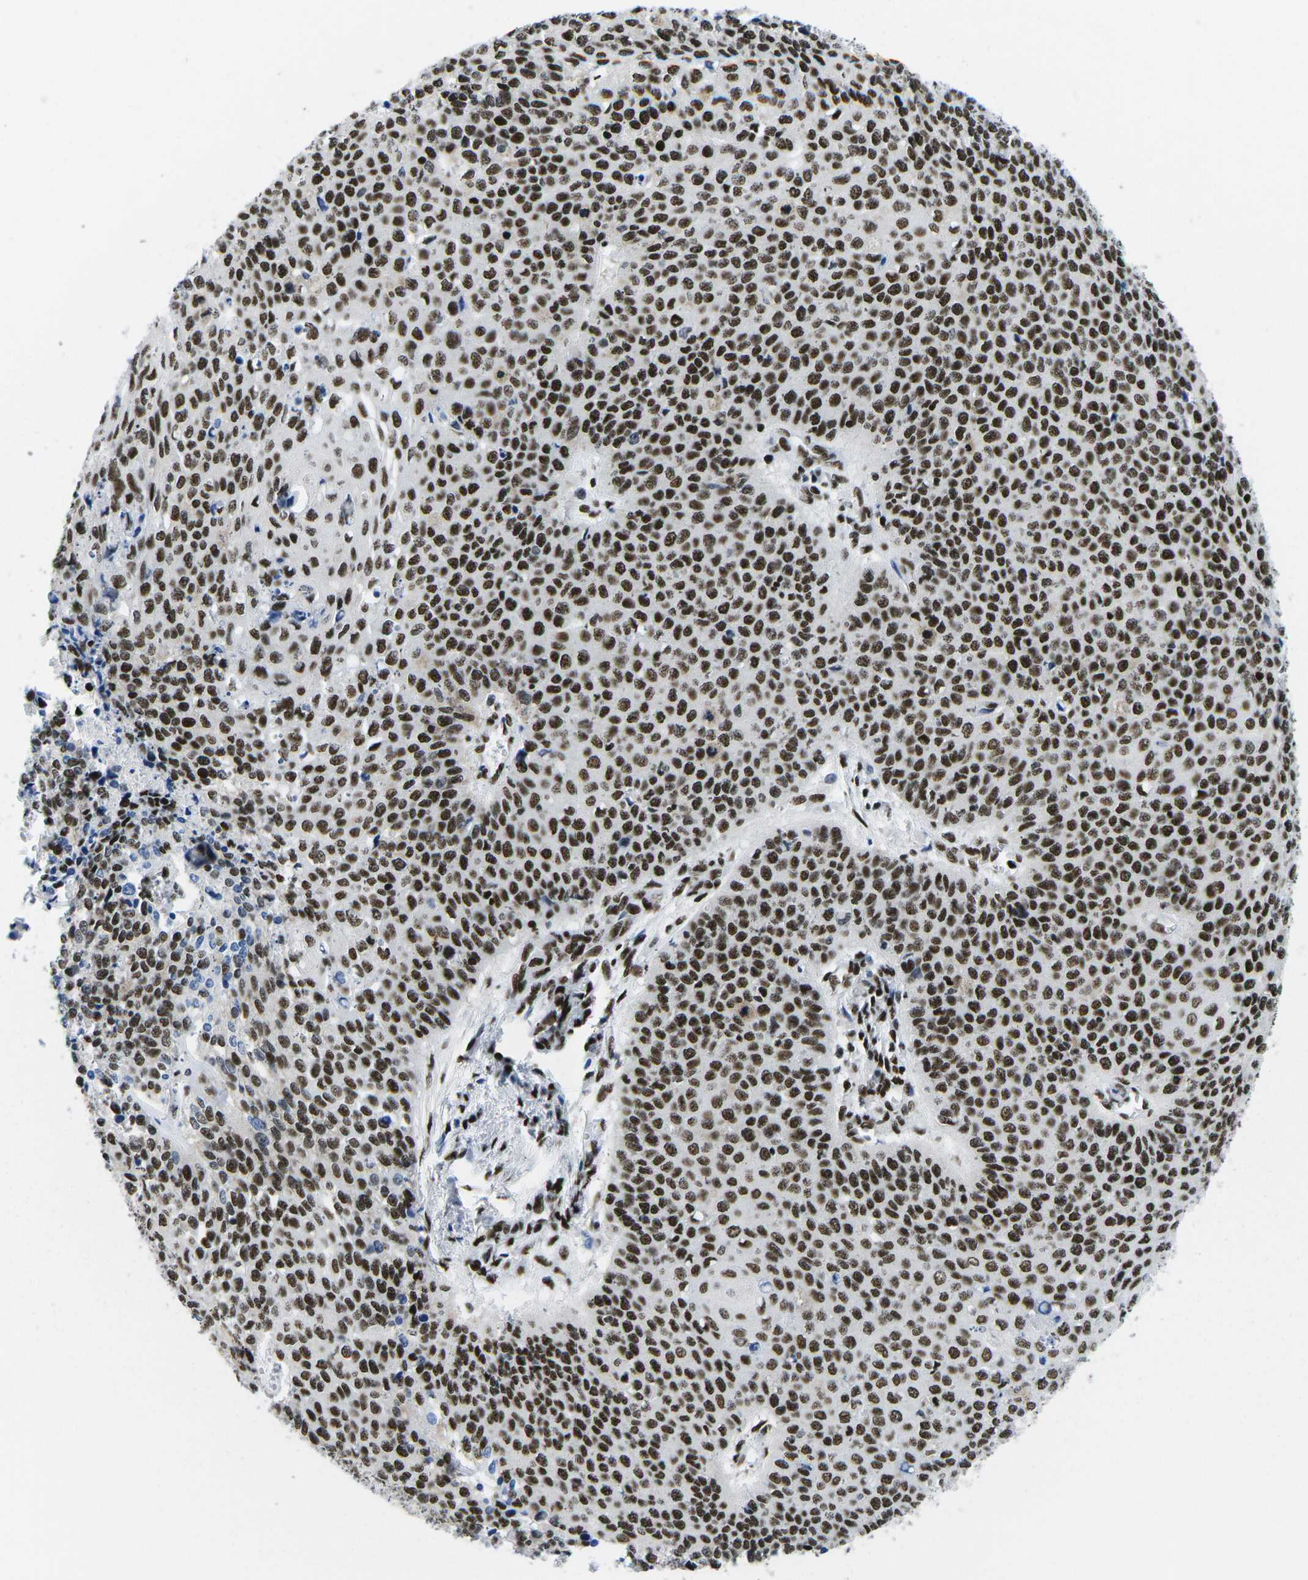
{"staining": {"intensity": "strong", "quantity": ">75%", "location": "nuclear"}, "tissue": "cervical cancer", "cell_type": "Tumor cells", "image_type": "cancer", "snomed": [{"axis": "morphology", "description": "Squamous cell carcinoma, NOS"}, {"axis": "topography", "description": "Cervix"}], "caption": "Cervical squamous cell carcinoma stained for a protein displays strong nuclear positivity in tumor cells.", "gene": "ATF1", "patient": {"sex": "female", "age": 39}}